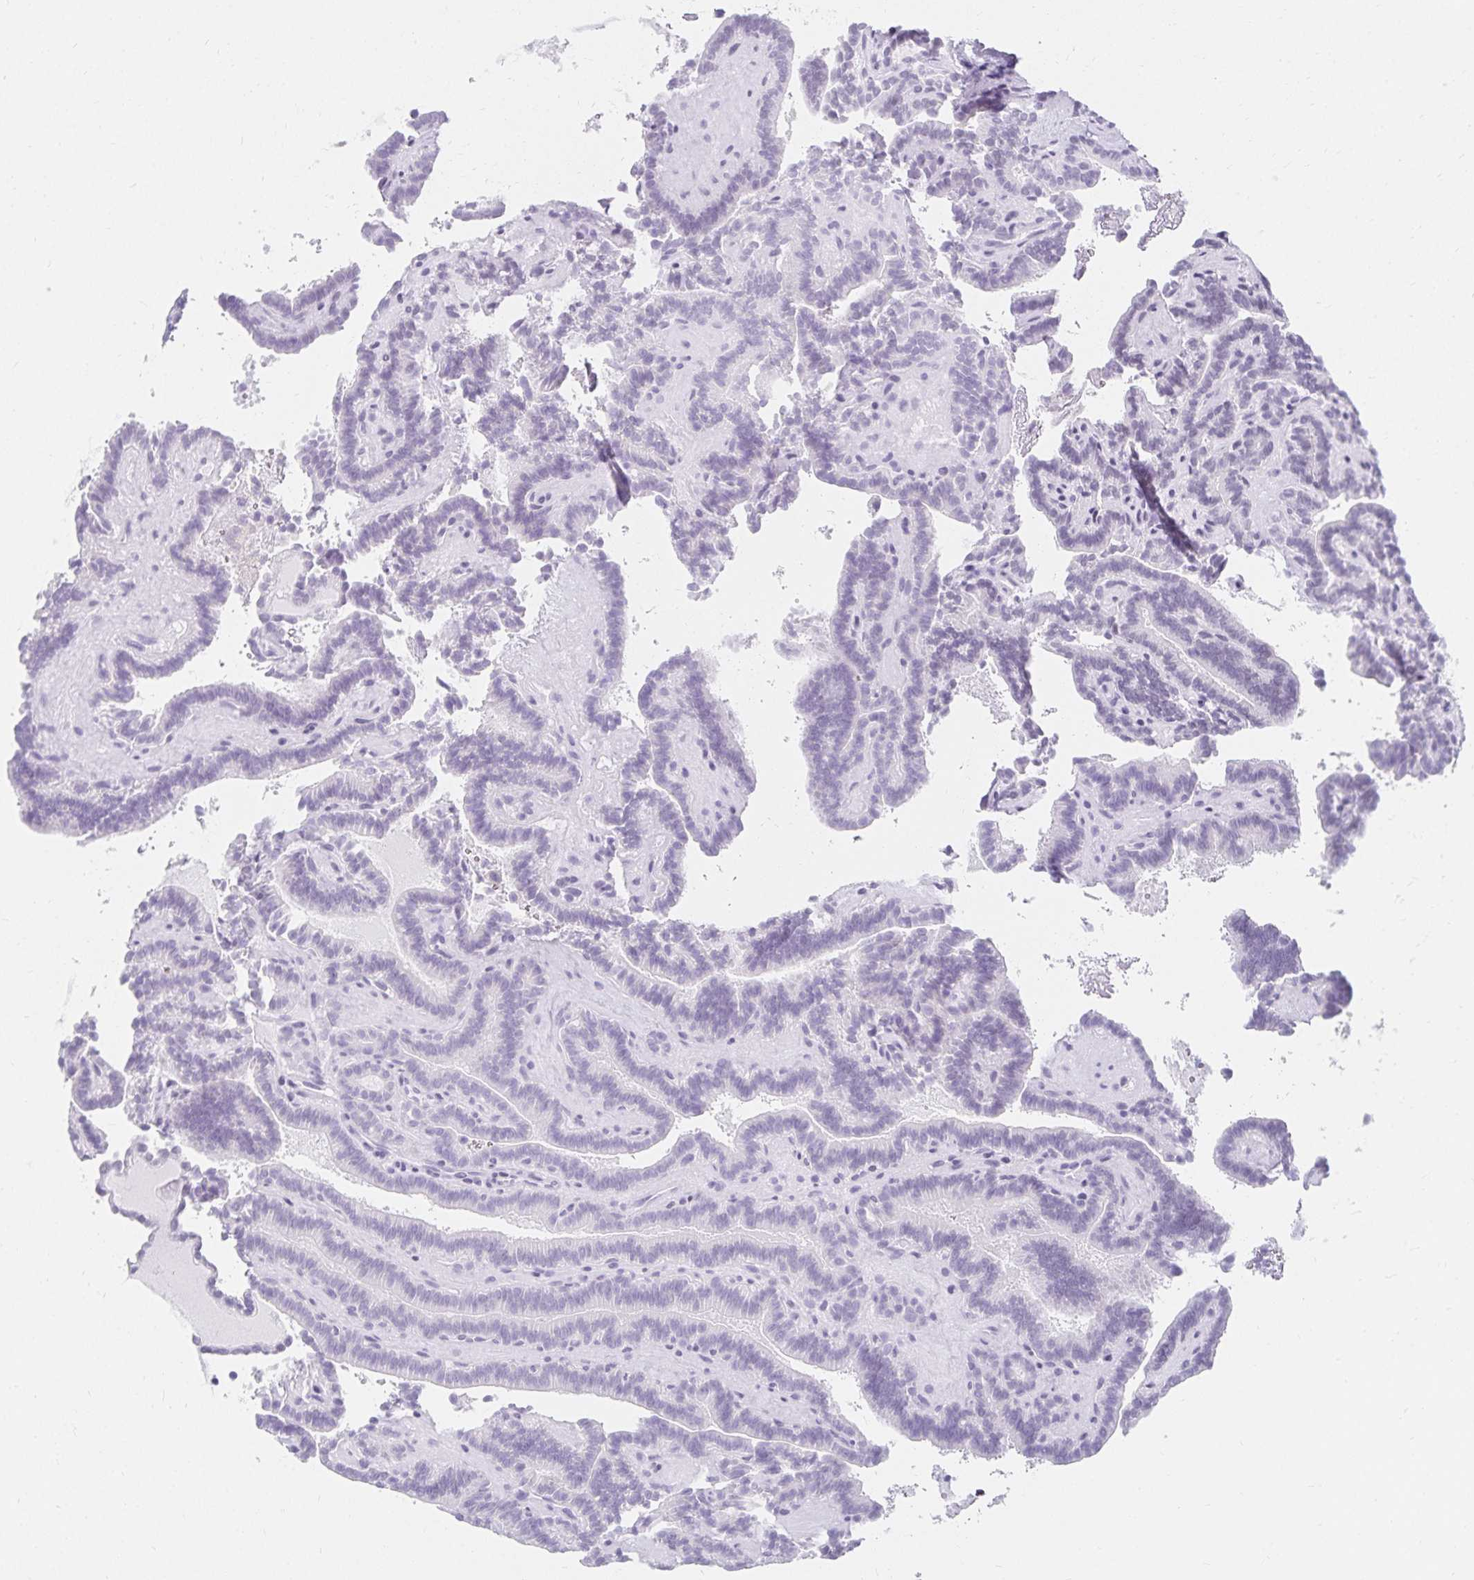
{"staining": {"intensity": "negative", "quantity": "none", "location": "none"}, "tissue": "thyroid cancer", "cell_type": "Tumor cells", "image_type": "cancer", "snomed": [{"axis": "morphology", "description": "Papillary adenocarcinoma, NOS"}, {"axis": "topography", "description": "Thyroid gland"}], "caption": "Immunohistochemical staining of thyroid cancer shows no significant staining in tumor cells. (DAB (3,3'-diaminobenzidine) IHC with hematoxylin counter stain).", "gene": "C20orf85", "patient": {"sex": "female", "age": 21}}